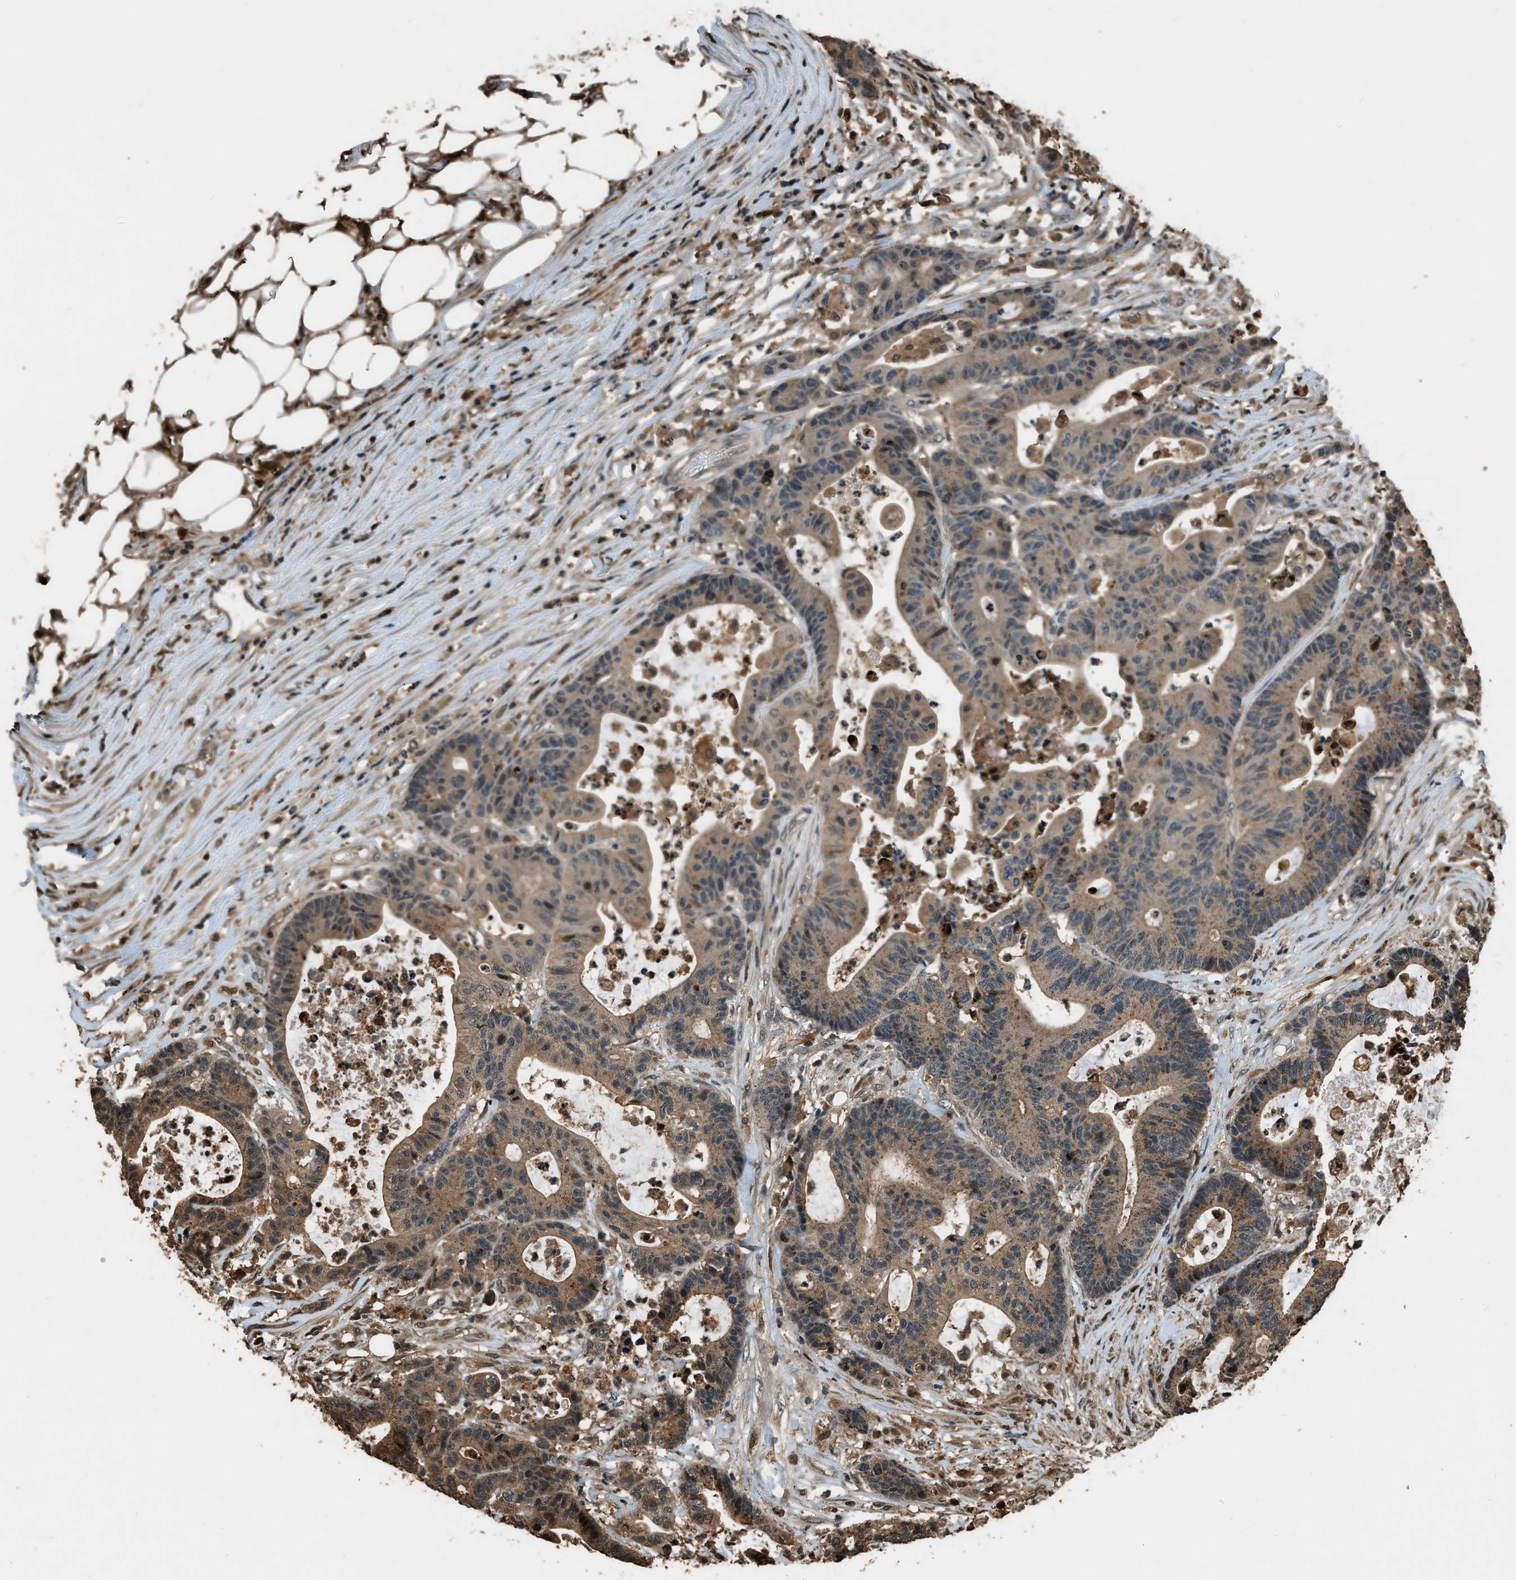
{"staining": {"intensity": "moderate", "quantity": "25%-75%", "location": "cytoplasmic/membranous"}, "tissue": "colorectal cancer", "cell_type": "Tumor cells", "image_type": "cancer", "snomed": [{"axis": "morphology", "description": "Adenocarcinoma, NOS"}, {"axis": "topography", "description": "Colon"}], "caption": "The immunohistochemical stain labels moderate cytoplasmic/membranous expression in tumor cells of colorectal adenocarcinoma tissue.", "gene": "RAP2A", "patient": {"sex": "female", "age": 84}}